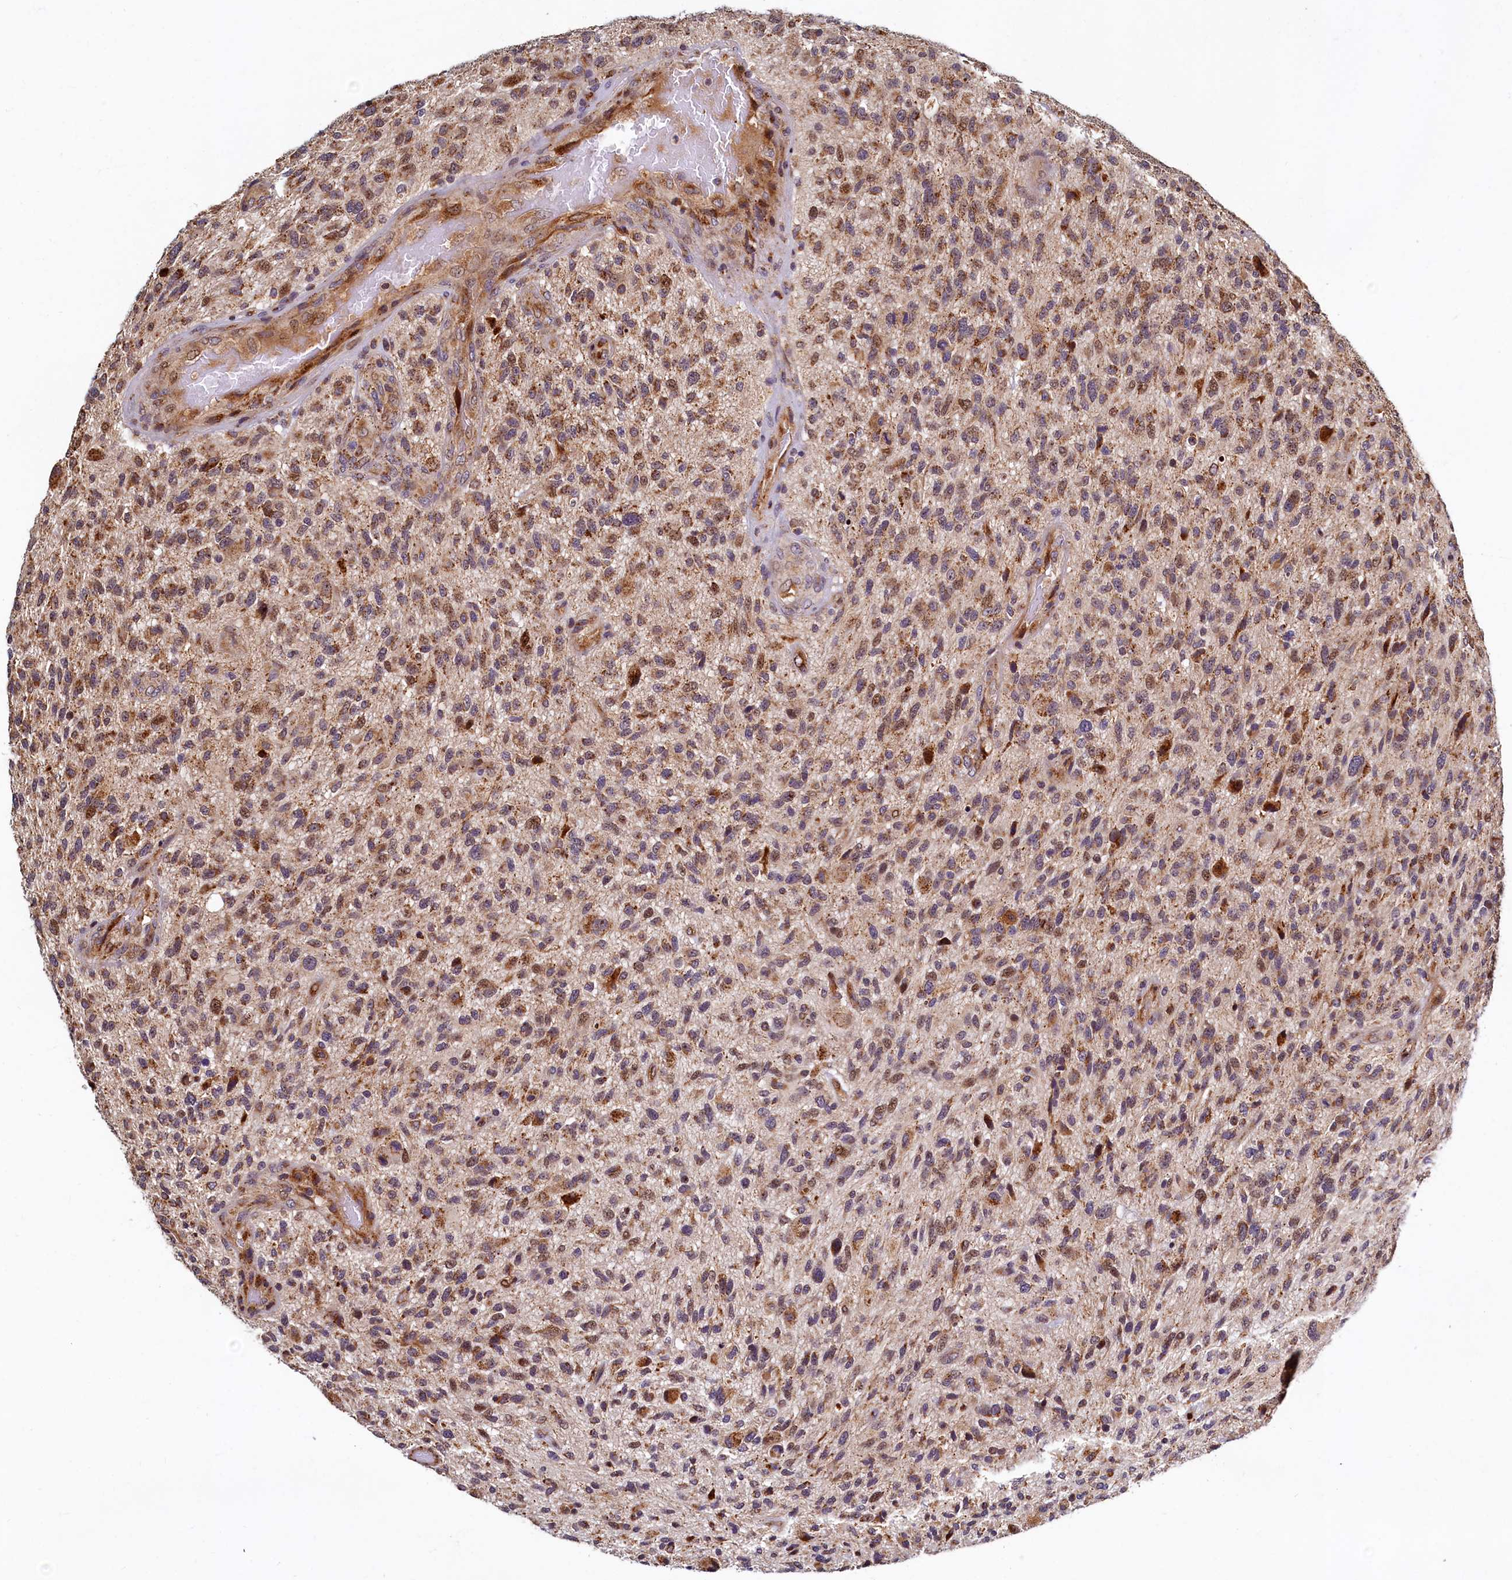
{"staining": {"intensity": "moderate", "quantity": ">75%", "location": "cytoplasmic/membranous,nuclear"}, "tissue": "glioma", "cell_type": "Tumor cells", "image_type": "cancer", "snomed": [{"axis": "morphology", "description": "Glioma, malignant, High grade"}, {"axis": "topography", "description": "Brain"}], "caption": "This is an image of immunohistochemistry staining of malignant glioma (high-grade), which shows moderate expression in the cytoplasmic/membranous and nuclear of tumor cells.", "gene": "NCKAP5L", "patient": {"sex": "male", "age": 47}}